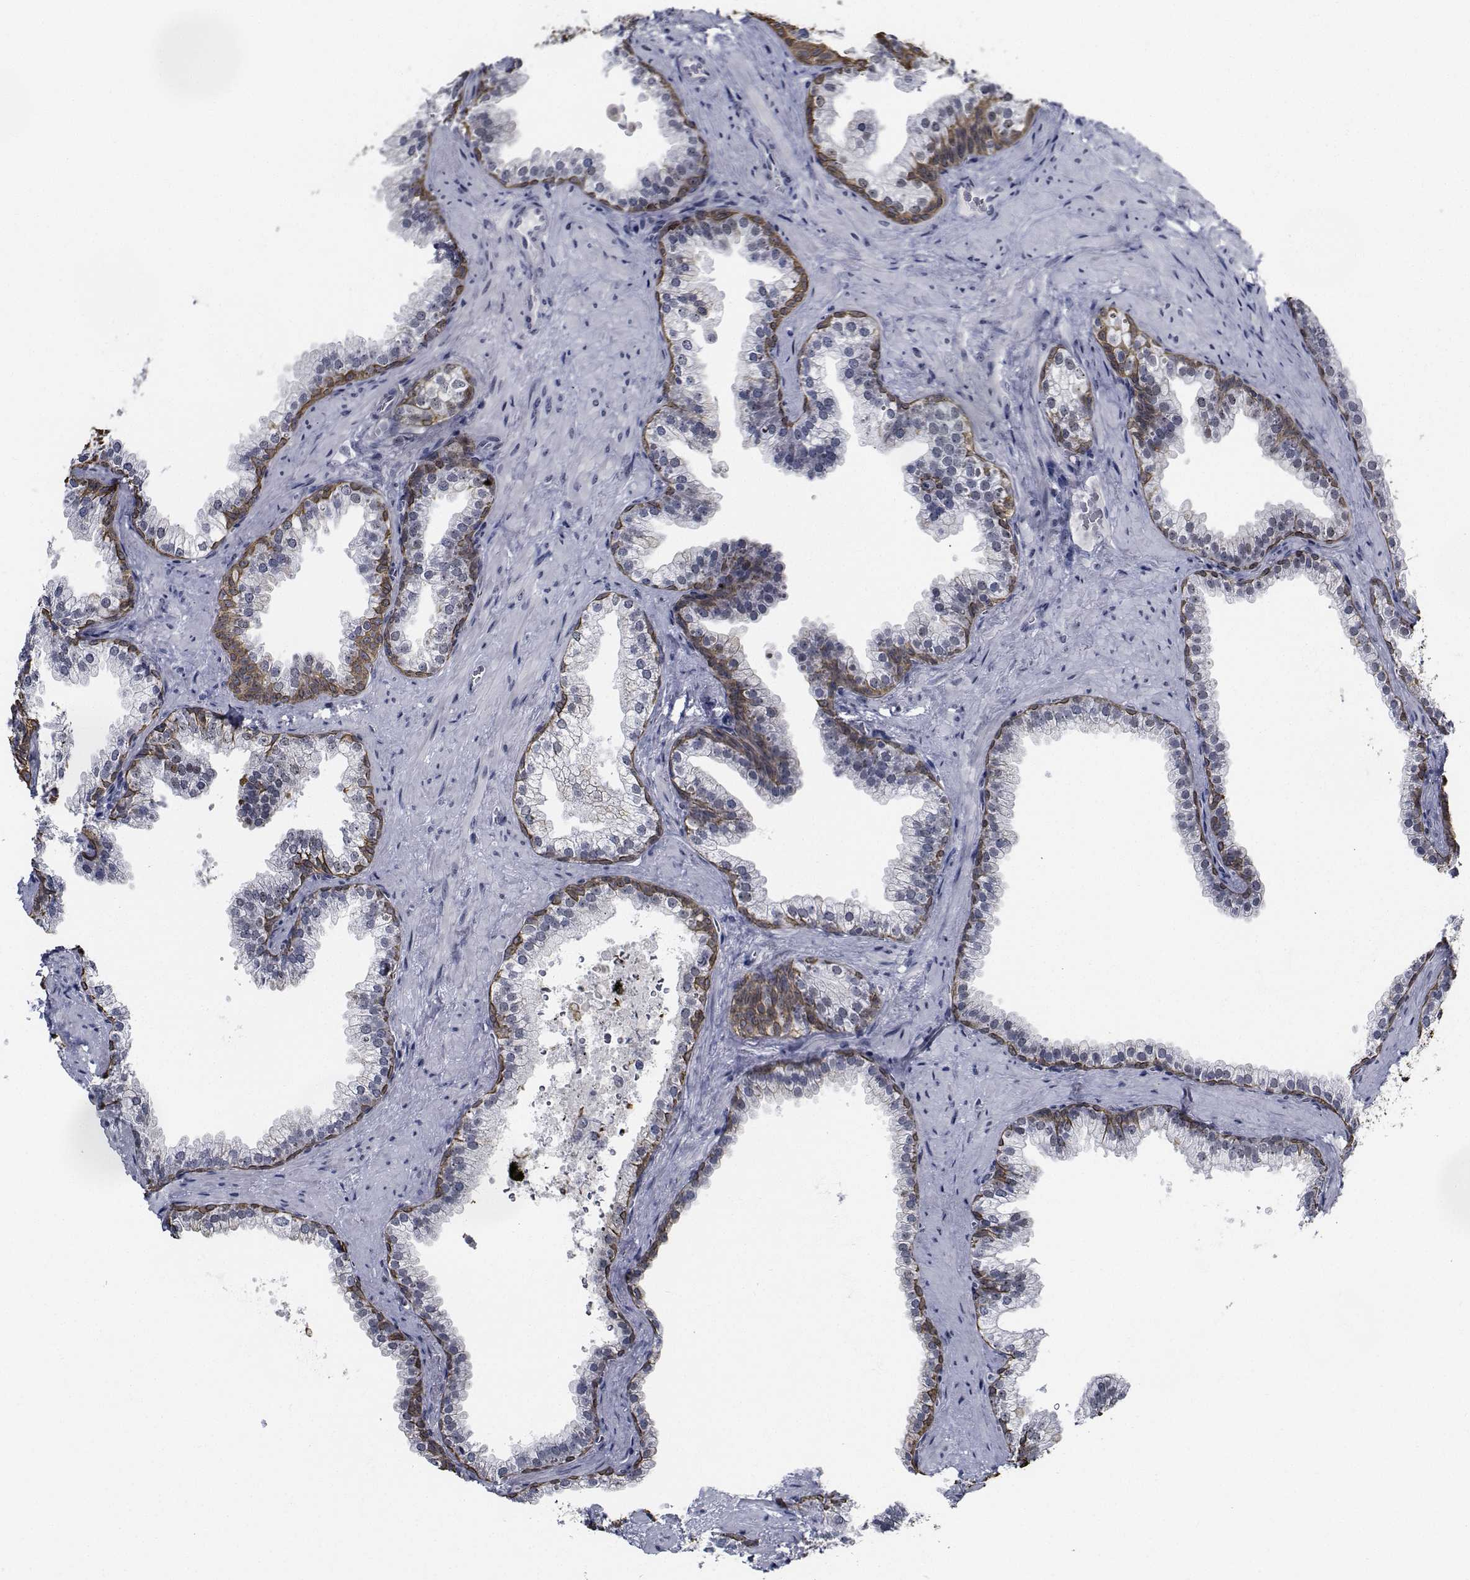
{"staining": {"intensity": "moderate", "quantity": "25%-75%", "location": "cytoplasmic/membranous"}, "tissue": "prostate", "cell_type": "Glandular cells", "image_type": "normal", "snomed": [{"axis": "morphology", "description": "Normal tissue, NOS"}, {"axis": "topography", "description": "Prostate"}], "caption": "High-power microscopy captured an immunohistochemistry image of benign prostate, revealing moderate cytoplasmic/membranous staining in approximately 25%-75% of glandular cells. (DAB IHC with brightfield microscopy, high magnification).", "gene": "NVL", "patient": {"sex": "male", "age": 79}}